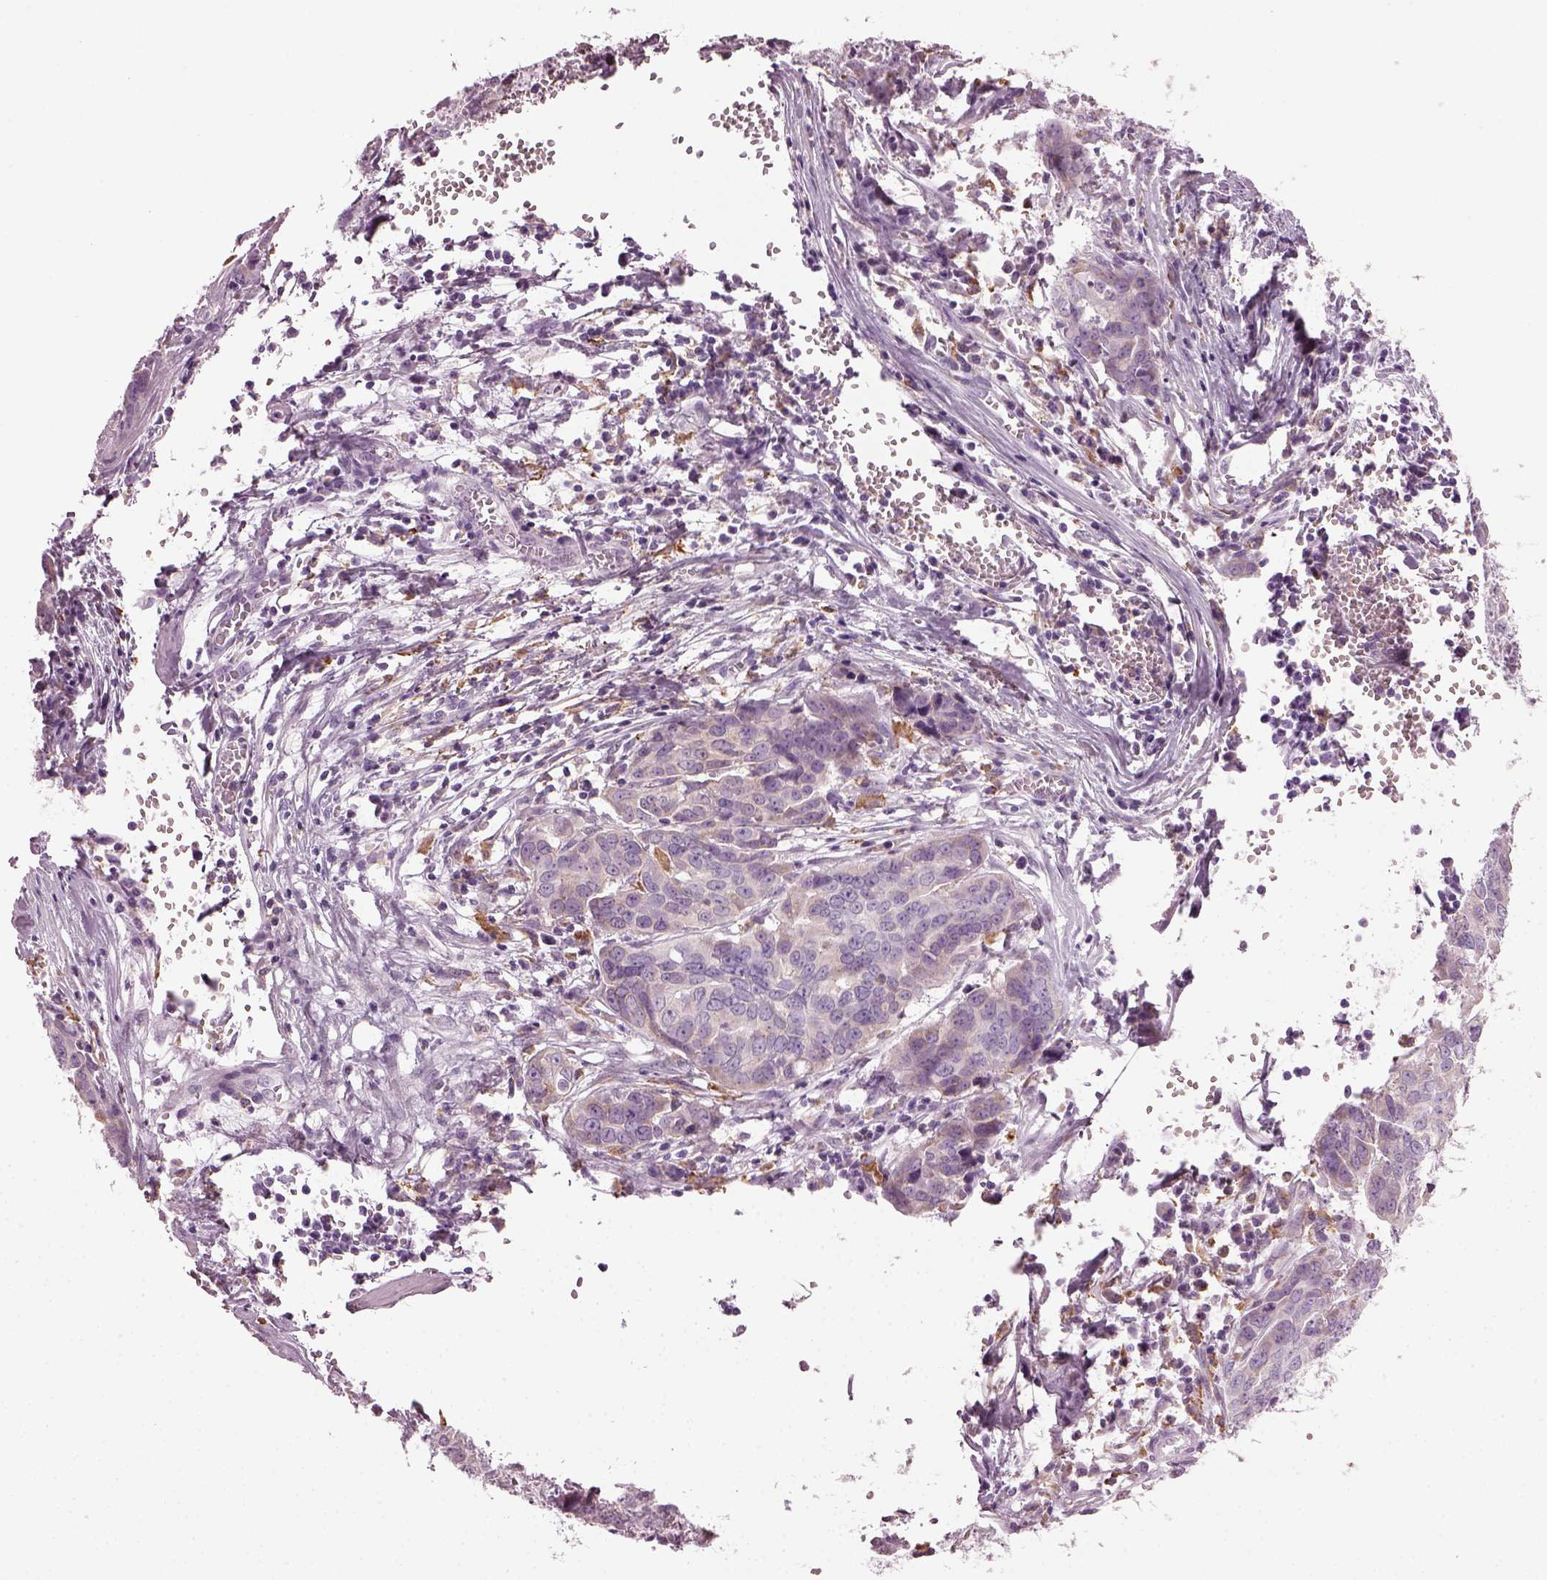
{"staining": {"intensity": "weak", "quantity": "<25%", "location": "cytoplasmic/membranous"}, "tissue": "ovarian cancer", "cell_type": "Tumor cells", "image_type": "cancer", "snomed": [{"axis": "morphology", "description": "Carcinoma, endometroid"}, {"axis": "topography", "description": "Ovary"}], "caption": "Micrograph shows no protein staining in tumor cells of endometroid carcinoma (ovarian) tissue.", "gene": "TMEM231", "patient": {"sex": "female", "age": 78}}